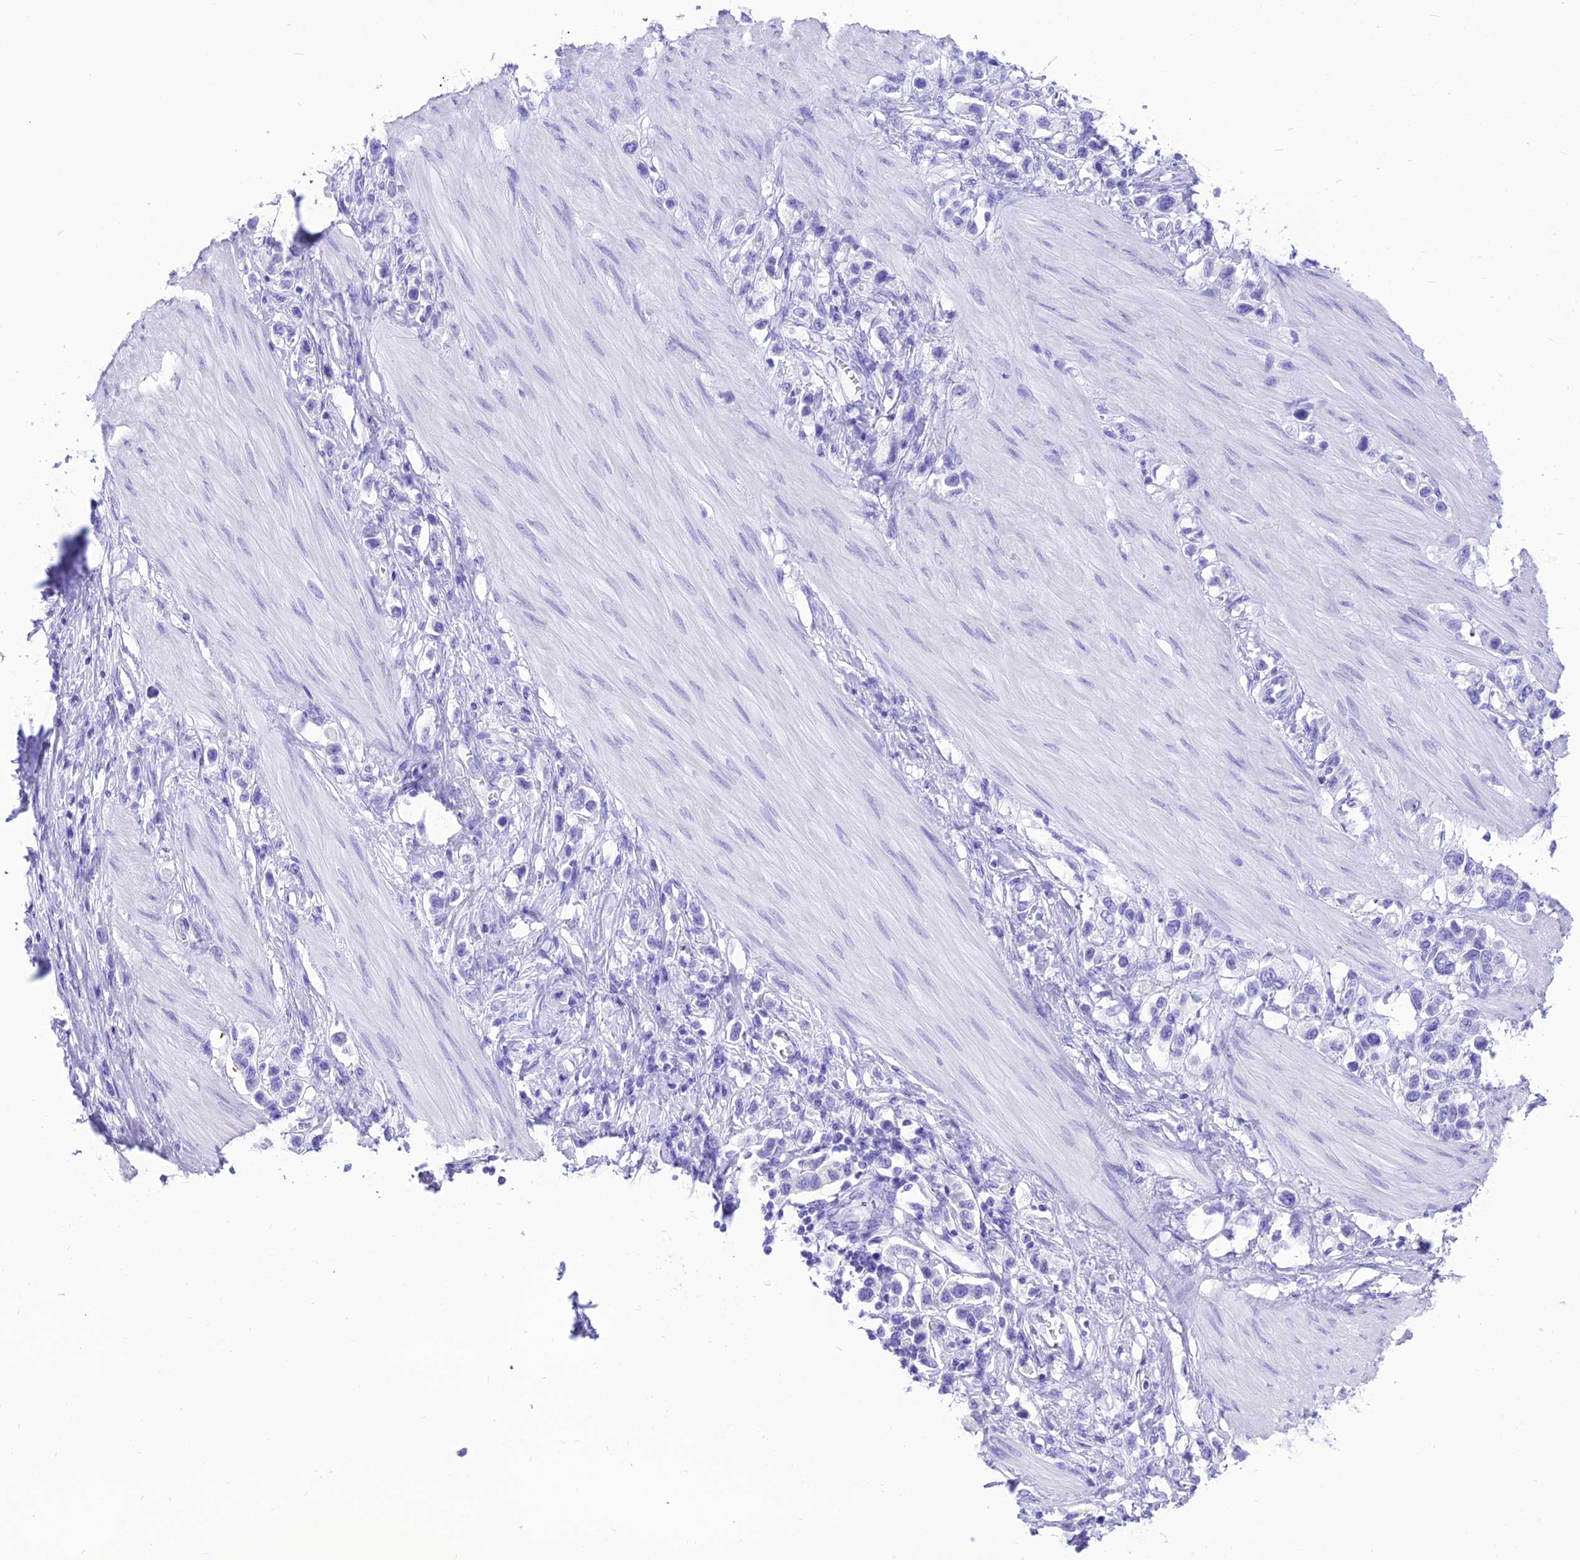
{"staining": {"intensity": "negative", "quantity": "none", "location": "none"}, "tissue": "stomach cancer", "cell_type": "Tumor cells", "image_type": "cancer", "snomed": [{"axis": "morphology", "description": "Adenocarcinoma, NOS"}, {"axis": "topography", "description": "Stomach"}], "caption": "This is an immunohistochemistry photomicrograph of stomach cancer (adenocarcinoma). There is no positivity in tumor cells.", "gene": "PNMA5", "patient": {"sex": "female", "age": 65}}